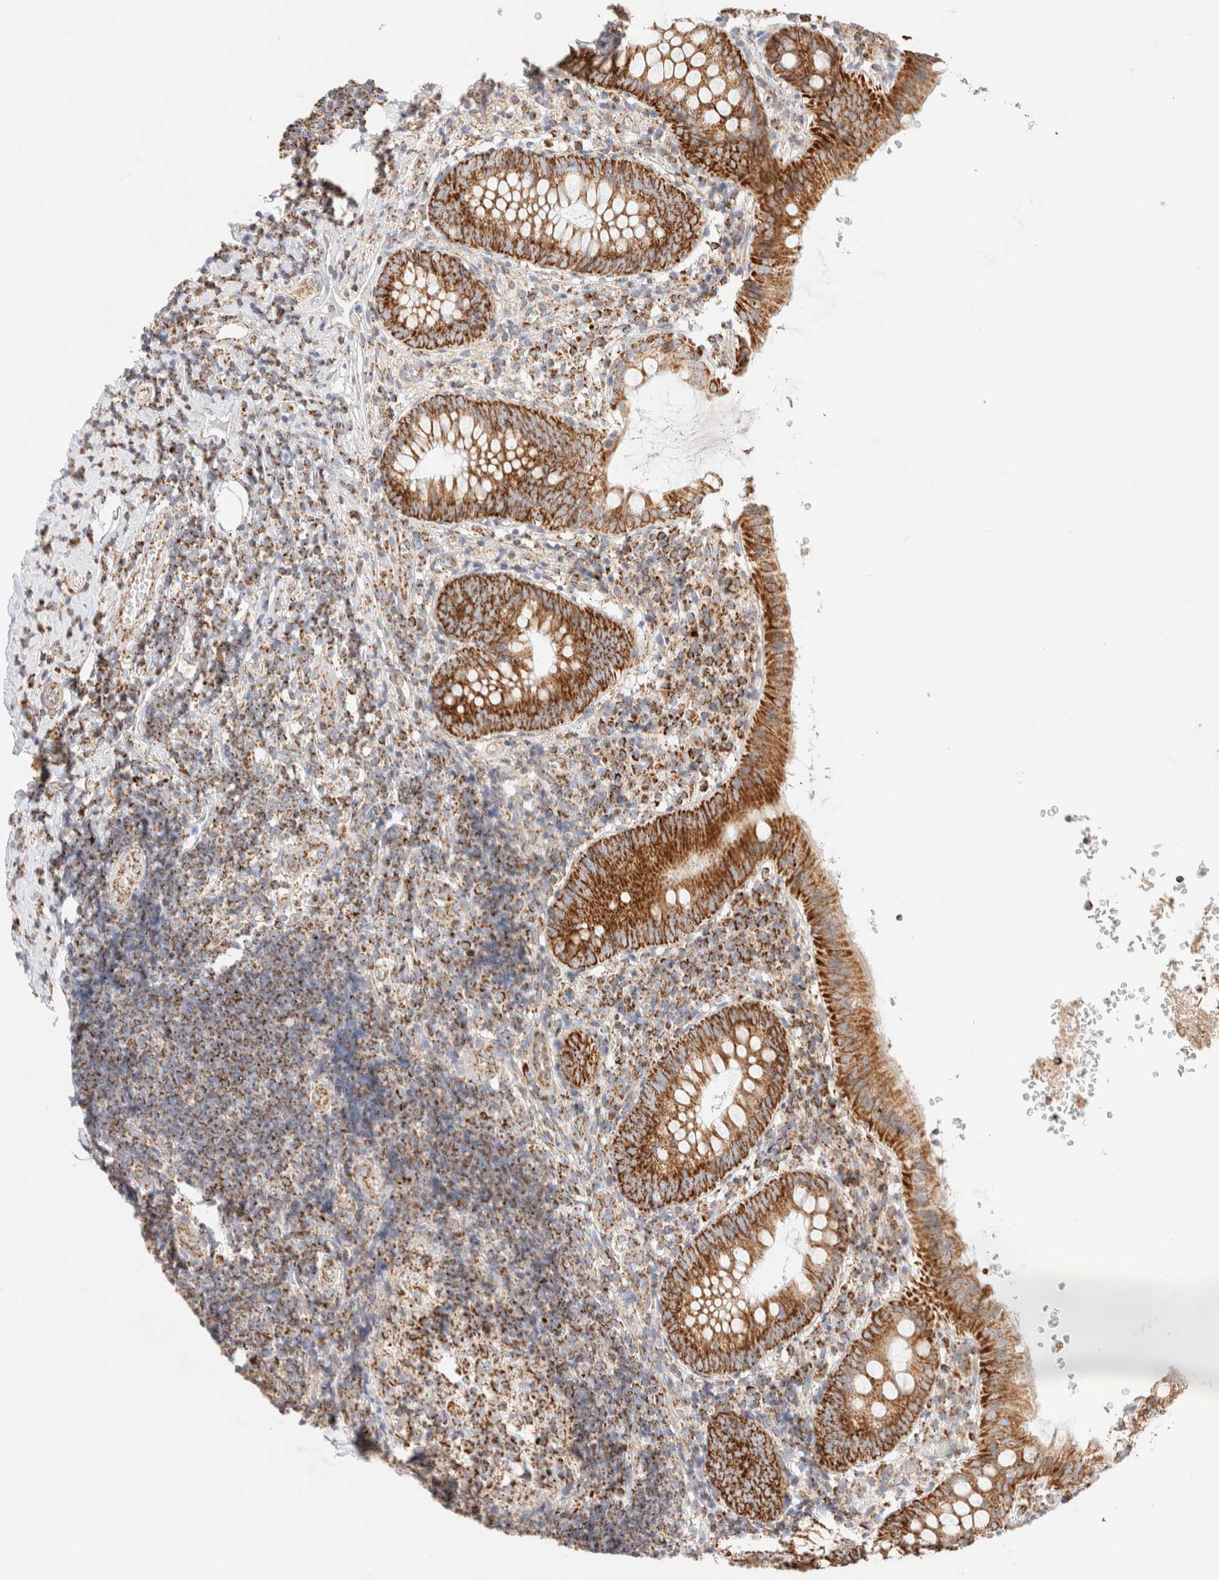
{"staining": {"intensity": "strong", "quantity": ">75%", "location": "cytoplasmic/membranous"}, "tissue": "appendix", "cell_type": "Glandular cells", "image_type": "normal", "snomed": [{"axis": "morphology", "description": "Normal tissue, NOS"}, {"axis": "topography", "description": "Appendix"}], "caption": "High-magnification brightfield microscopy of normal appendix stained with DAB (brown) and counterstained with hematoxylin (blue). glandular cells exhibit strong cytoplasmic/membranous positivity is identified in about>75% of cells.", "gene": "PHB2", "patient": {"sex": "male", "age": 8}}